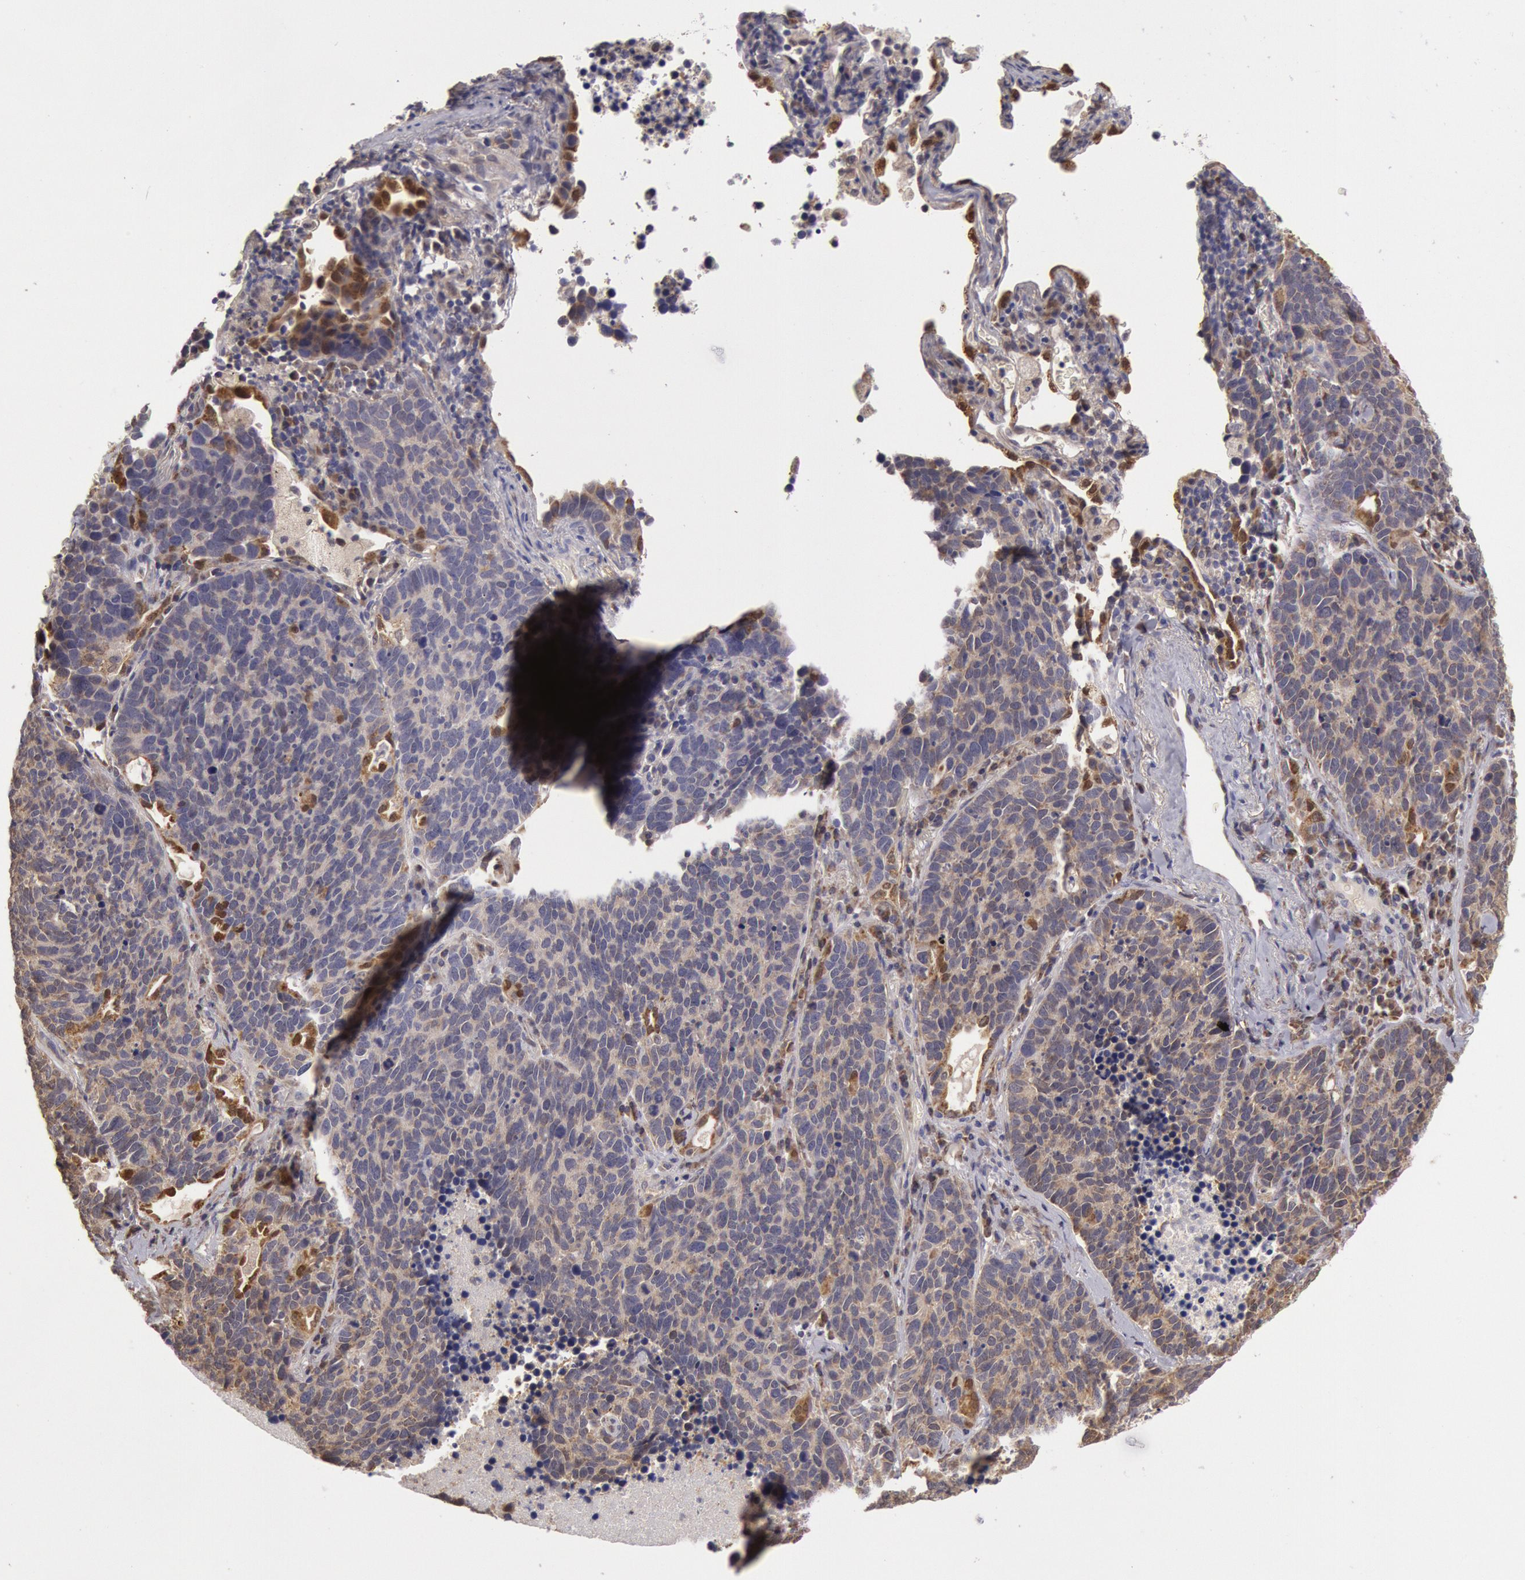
{"staining": {"intensity": "weak", "quantity": ">75%", "location": "cytoplasmic/membranous"}, "tissue": "lung cancer", "cell_type": "Tumor cells", "image_type": "cancer", "snomed": [{"axis": "morphology", "description": "Neoplasm, malignant, NOS"}, {"axis": "topography", "description": "Lung"}], "caption": "The micrograph displays immunohistochemical staining of lung cancer (neoplasm (malignant)). There is weak cytoplasmic/membranous expression is appreciated in approximately >75% of tumor cells. The staining was performed using DAB (3,3'-diaminobenzidine) to visualize the protein expression in brown, while the nuclei were stained in blue with hematoxylin (Magnification: 20x).", "gene": "MPST", "patient": {"sex": "female", "age": 75}}